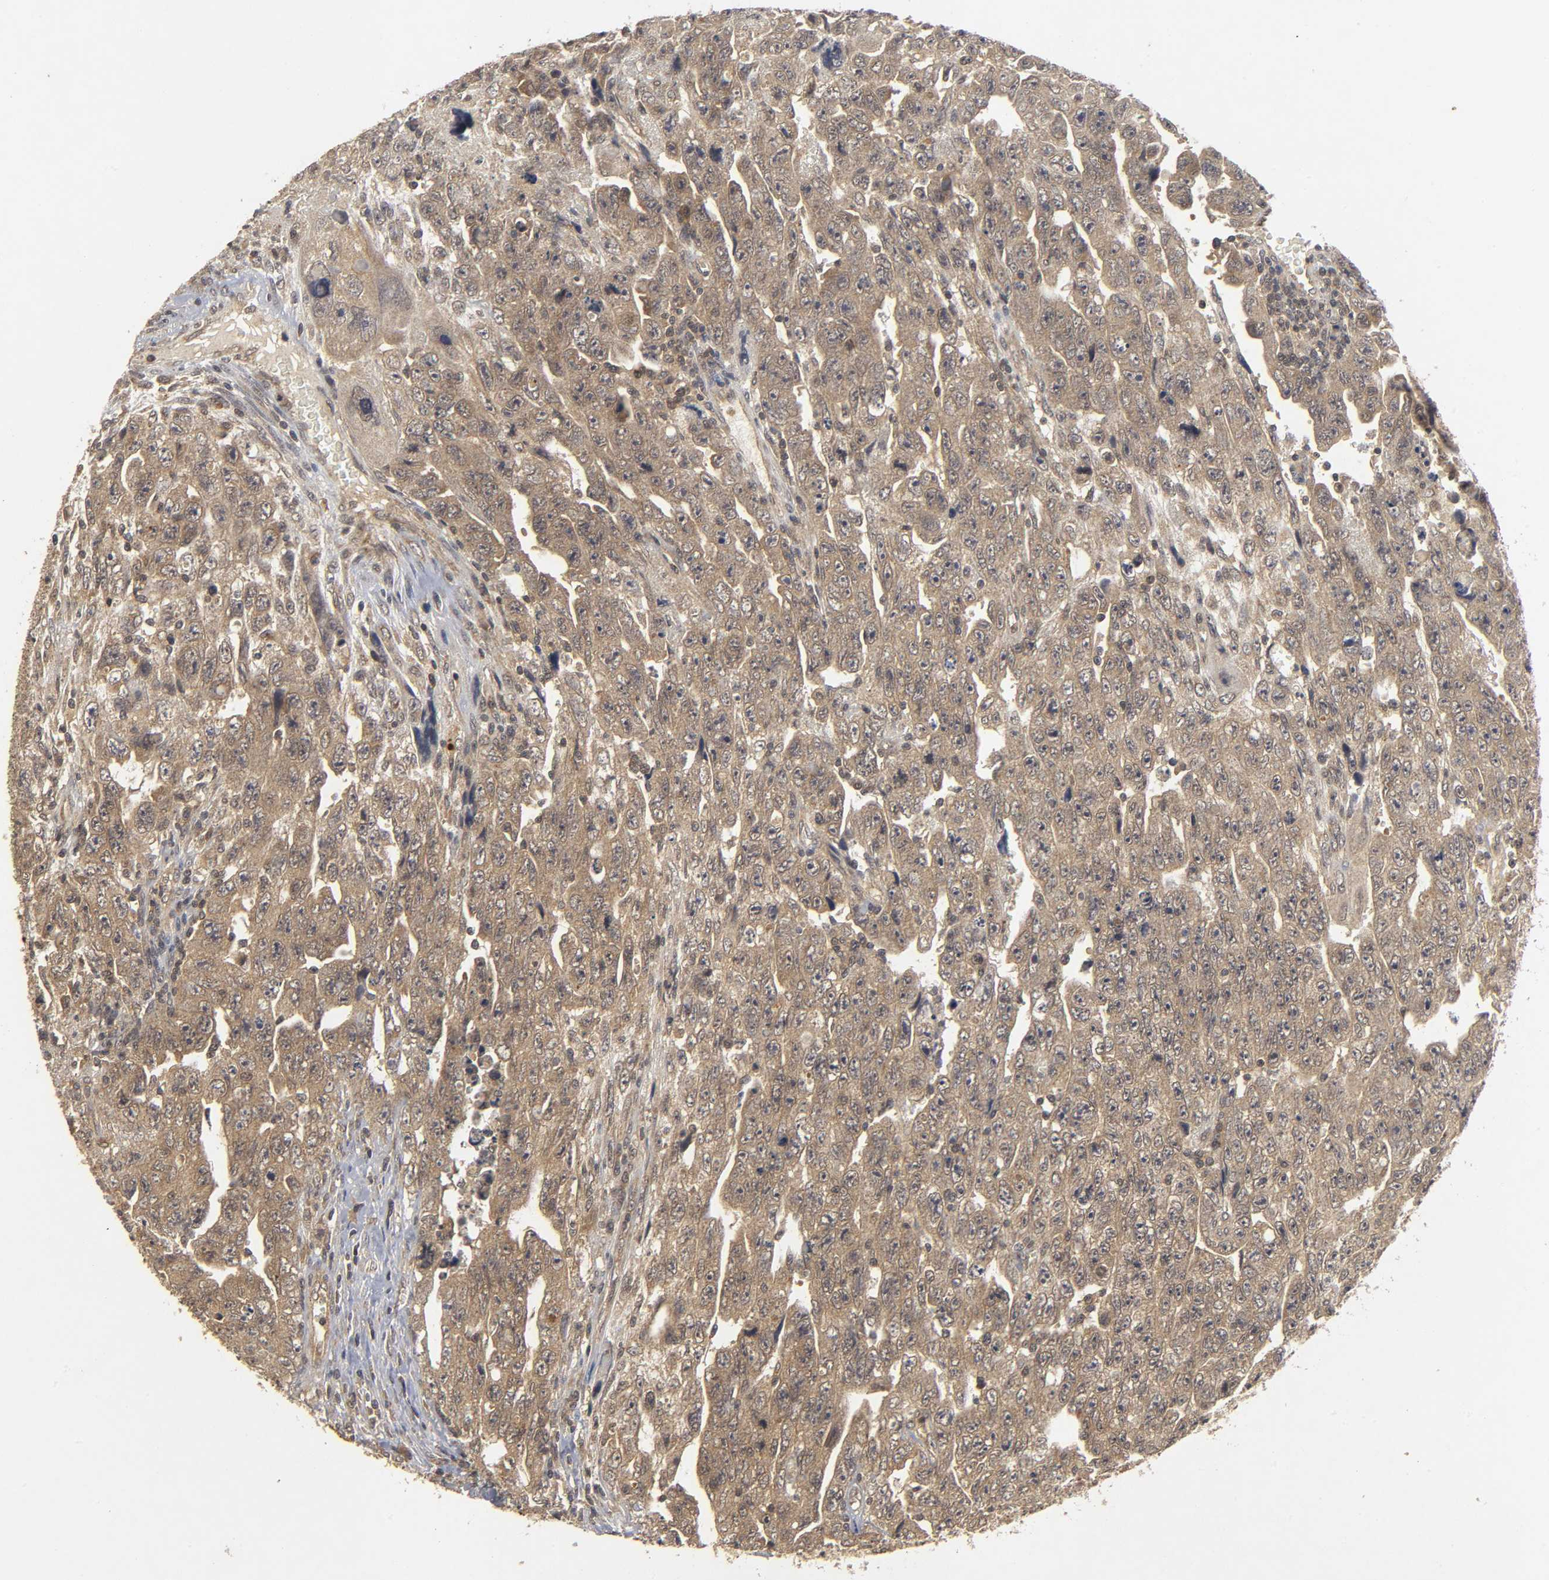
{"staining": {"intensity": "weak", "quantity": ">75%", "location": "cytoplasmic/membranous"}, "tissue": "testis cancer", "cell_type": "Tumor cells", "image_type": "cancer", "snomed": [{"axis": "morphology", "description": "Carcinoma, Embryonal, NOS"}, {"axis": "topography", "description": "Testis"}], "caption": "IHC (DAB (3,3'-diaminobenzidine)) staining of human embryonal carcinoma (testis) demonstrates weak cytoplasmic/membranous protein positivity in about >75% of tumor cells. The protein is shown in brown color, while the nuclei are stained blue.", "gene": "TRAF6", "patient": {"sex": "male", "age": 28}}